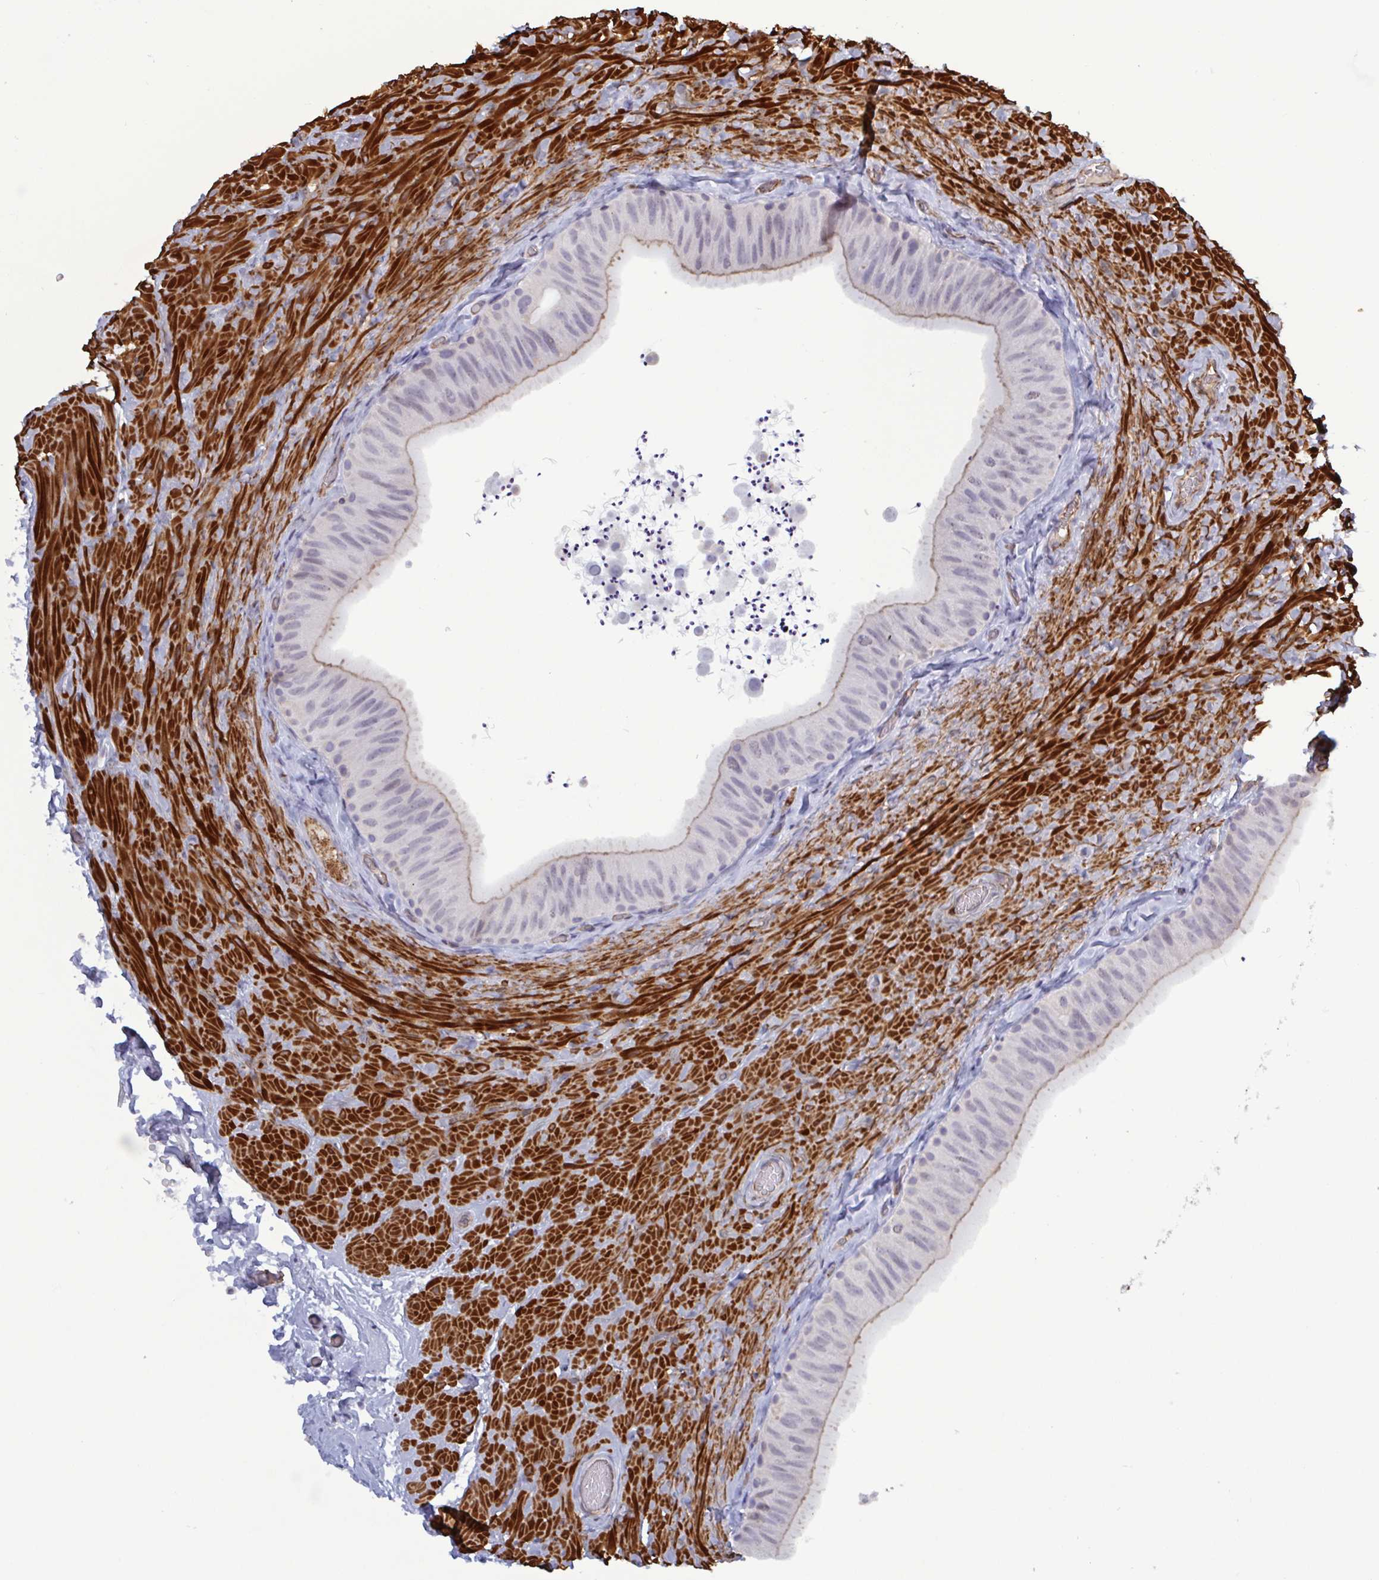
{"staining": {"intensity": "moderate", "quantity": "<25%", "location": "cytoplasmic/membranous"}, "tissue": "epididymis", "cell_type": "Glandular cells", "image_type": "normal", "snomed": [{"axis": "morphology", "description": "Normal tissue, NOS"}, {"axis": "topography", "description": "Epididymis, spermatic cord, NOS"}, {"axis": "topography", "description": "Epididymis"}], "caption": "The histopathology image displays staining of benign epididymis, revealing moderate cytoplasmic/membranous protein staining (brown color) within glandular cells.", "gene": "SHISA7", "patient": {"sex": "male", "age": 31}}